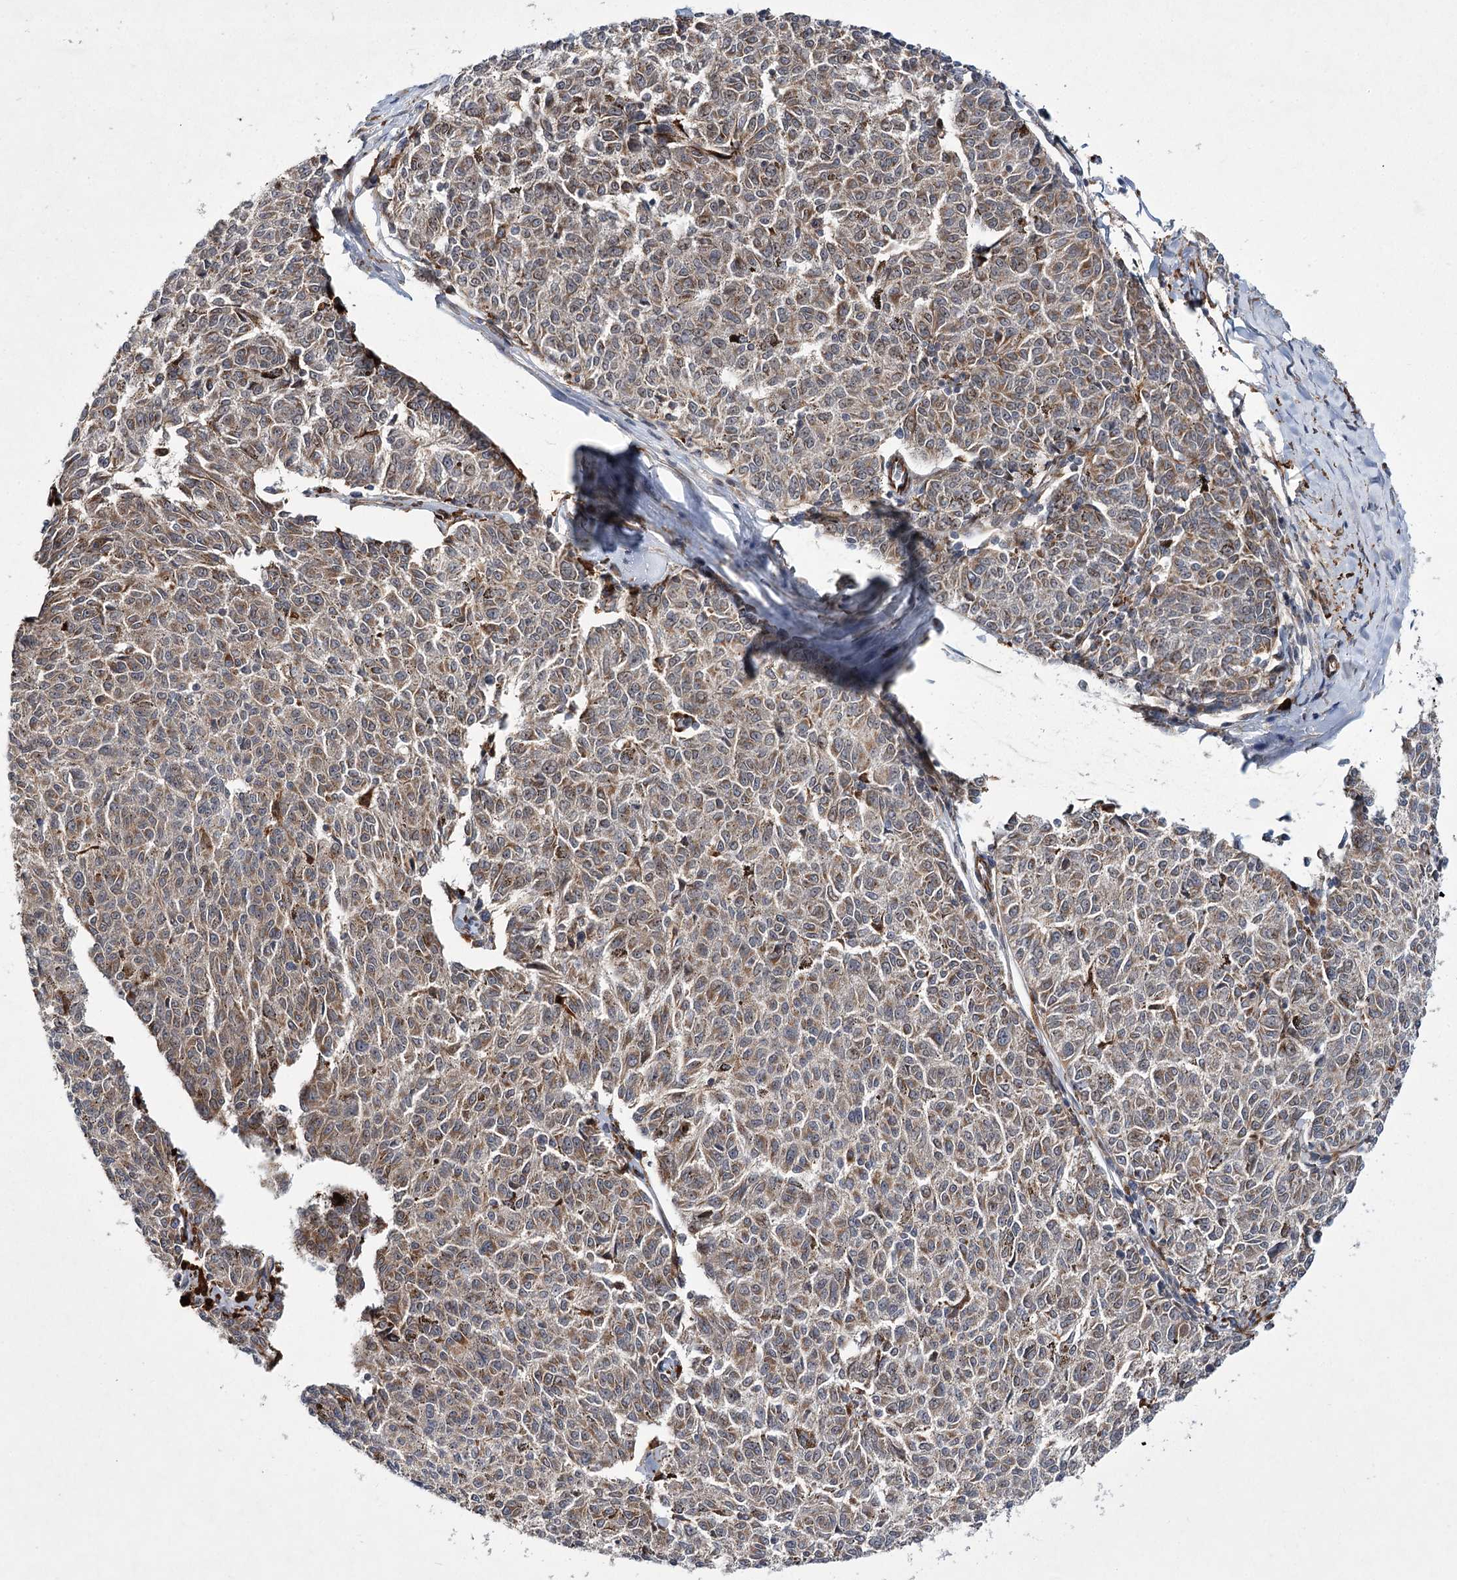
{"staining": {"intensity": "weak", "quantity": ">75%", "location": "cytoplasmic/membranous"}, "tissue": "melanoma", "cell_type": "Tumor cells", "image_type": "cancer", "snomed": [{"axis": "morphology", "description": "Malignant melanoma, NOS"}, {"axis": "topography", "description": "Skin"}], "caption": "DAB immunohistochemical staining of melanoma shows weak cytoplasmic/membranous protein expression in about >75% of tumor cells.", "gene": "DPEP2", "patient": {"sex": "female", "age": 72}}